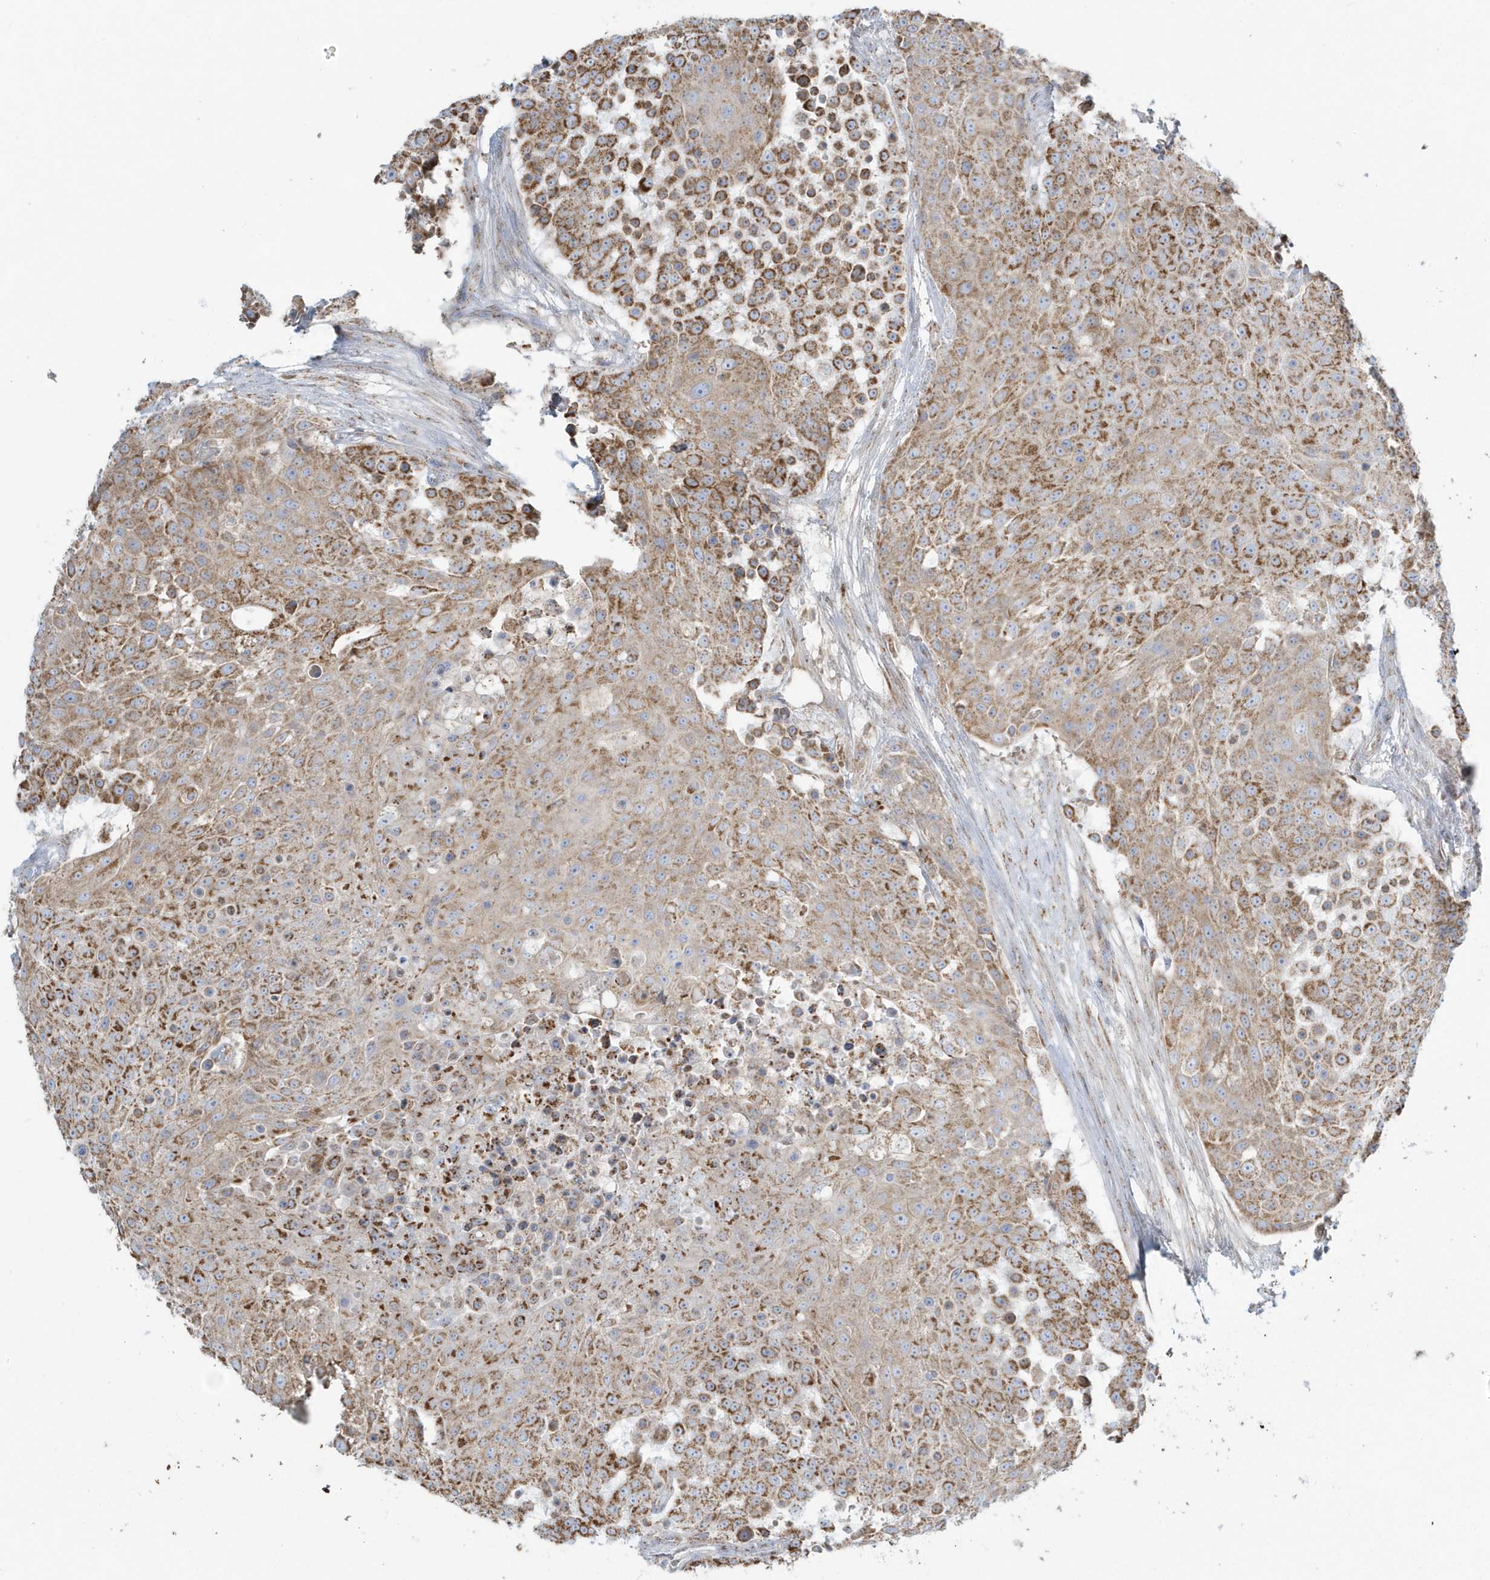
{"staining": {"intensity": "strong", "quantity": "25%-75%", "location": "cytoplasmic/membranous"}, "tissue": "urothelial cancer", "cell_type": "Tumor cells", "image_type": "cancer", "snomed": [{"axis": "morphology", "description": "Urothelial carcinoma, High grade"}, {"axis": "topography", "description": "Urinary bladder"}], "caption": "Immunohistochemical staining of human high-grade urothelial carcinoma demonstrates strong cytoplasmic/membranous protein positivity in approximately 25%-75% of tumor cells.", "gene": "RAB11FIP3", "patient": {"sex": "female", "age": 63}}